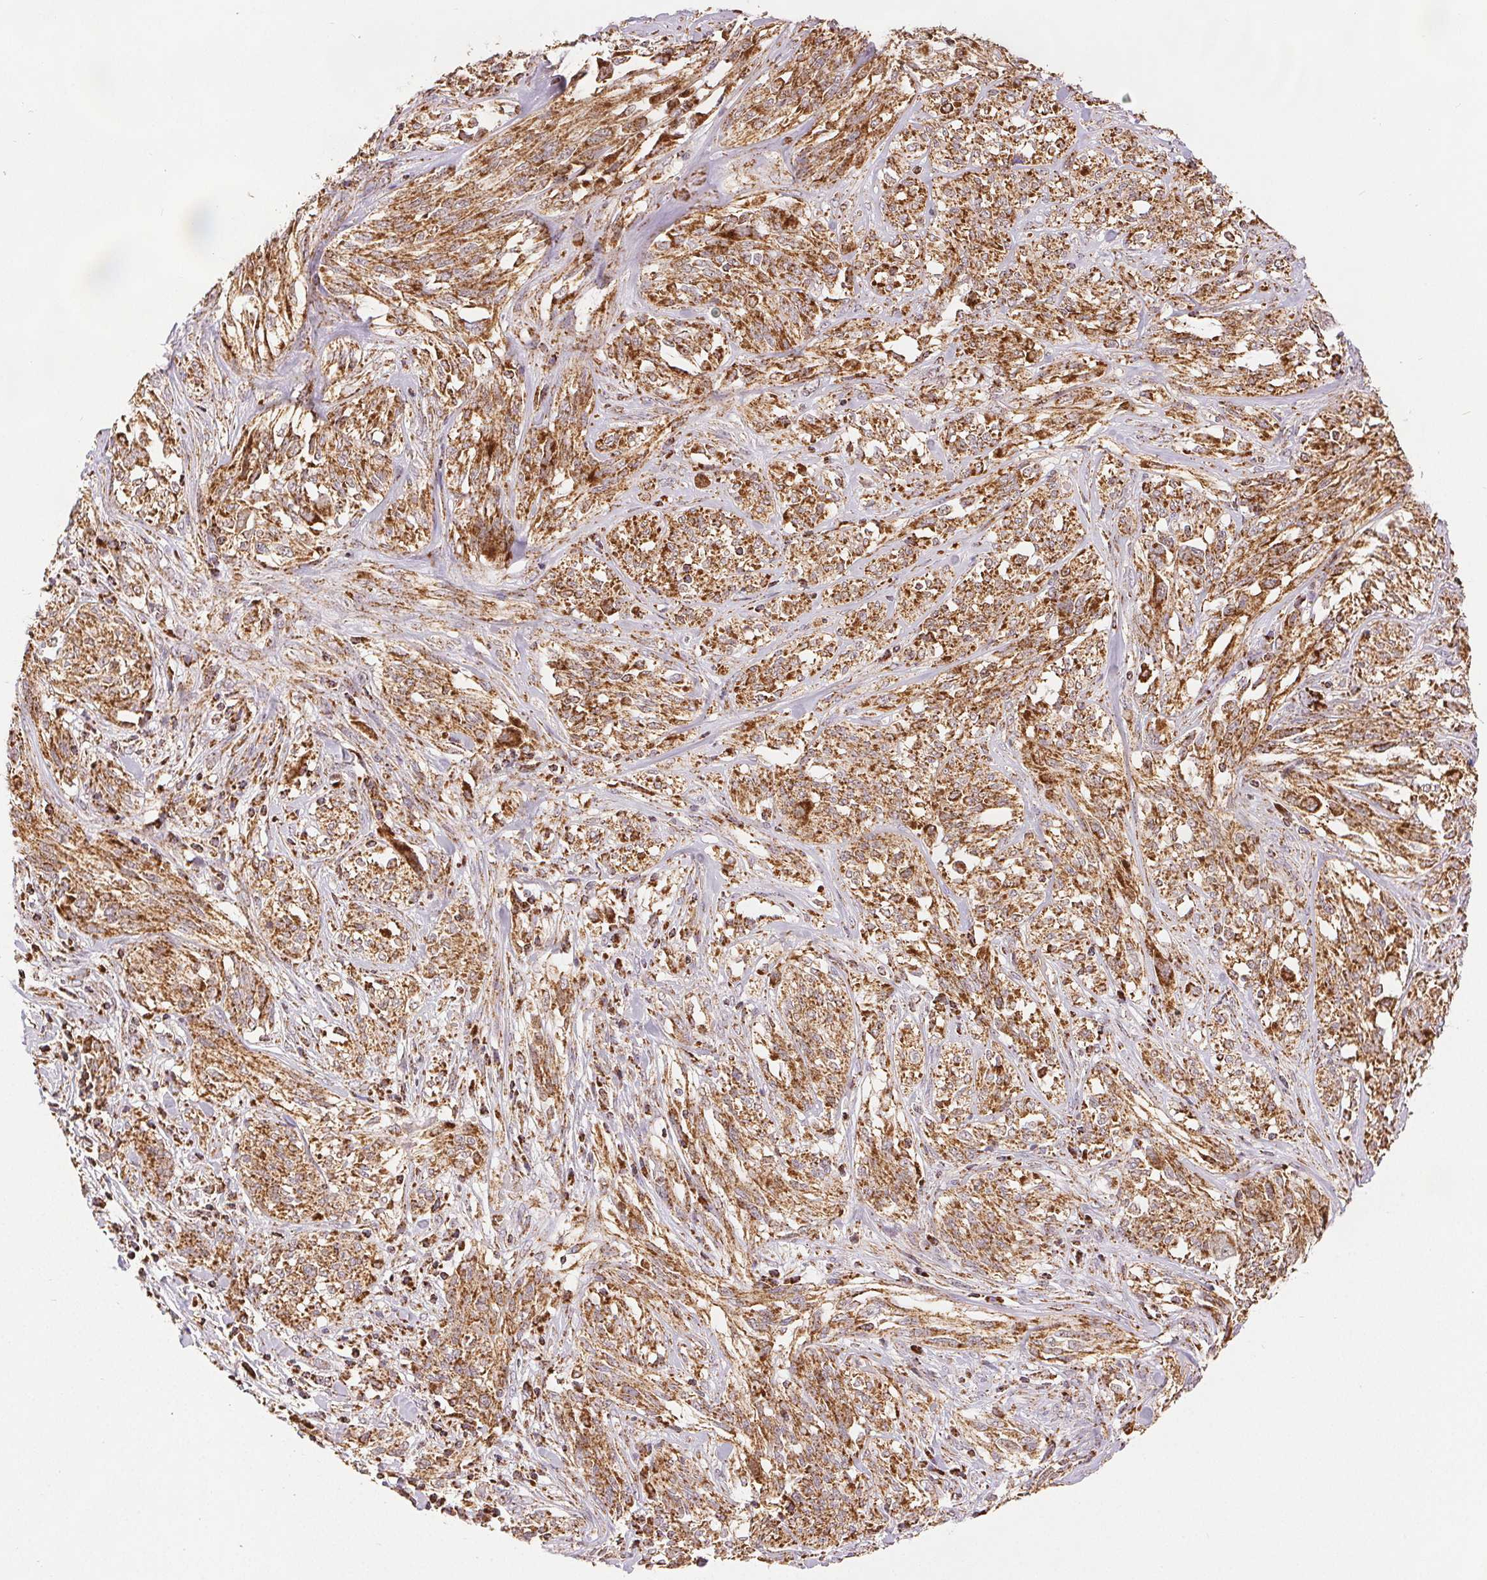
{"staining": {"intensity": "moderate", "quantity": ">75%", "location": "cytoplasmic/membranous"}, "tissue": "melanoma", "cell_type": "Tumor cells", "image_type": "cancer", "snomed": [{"axis": "morphology", "description": "Malignant melanoma, NOS"}, {"axis": "topography", "description": "Skin"}], "caption": "Malignant melanoma was stained to show a protein in brown. There is medium levels of moderate cytoplasmic/membranous expression in approximately >75% of tumor cells. (Stains: DAB (3,3'-diaminobenzidine) in brown, nuclei in blue, Microscopy: brightfield microscopy at high magnification).", "gene": "SDHB", "patient": {"sex": "female", "age": 91}}